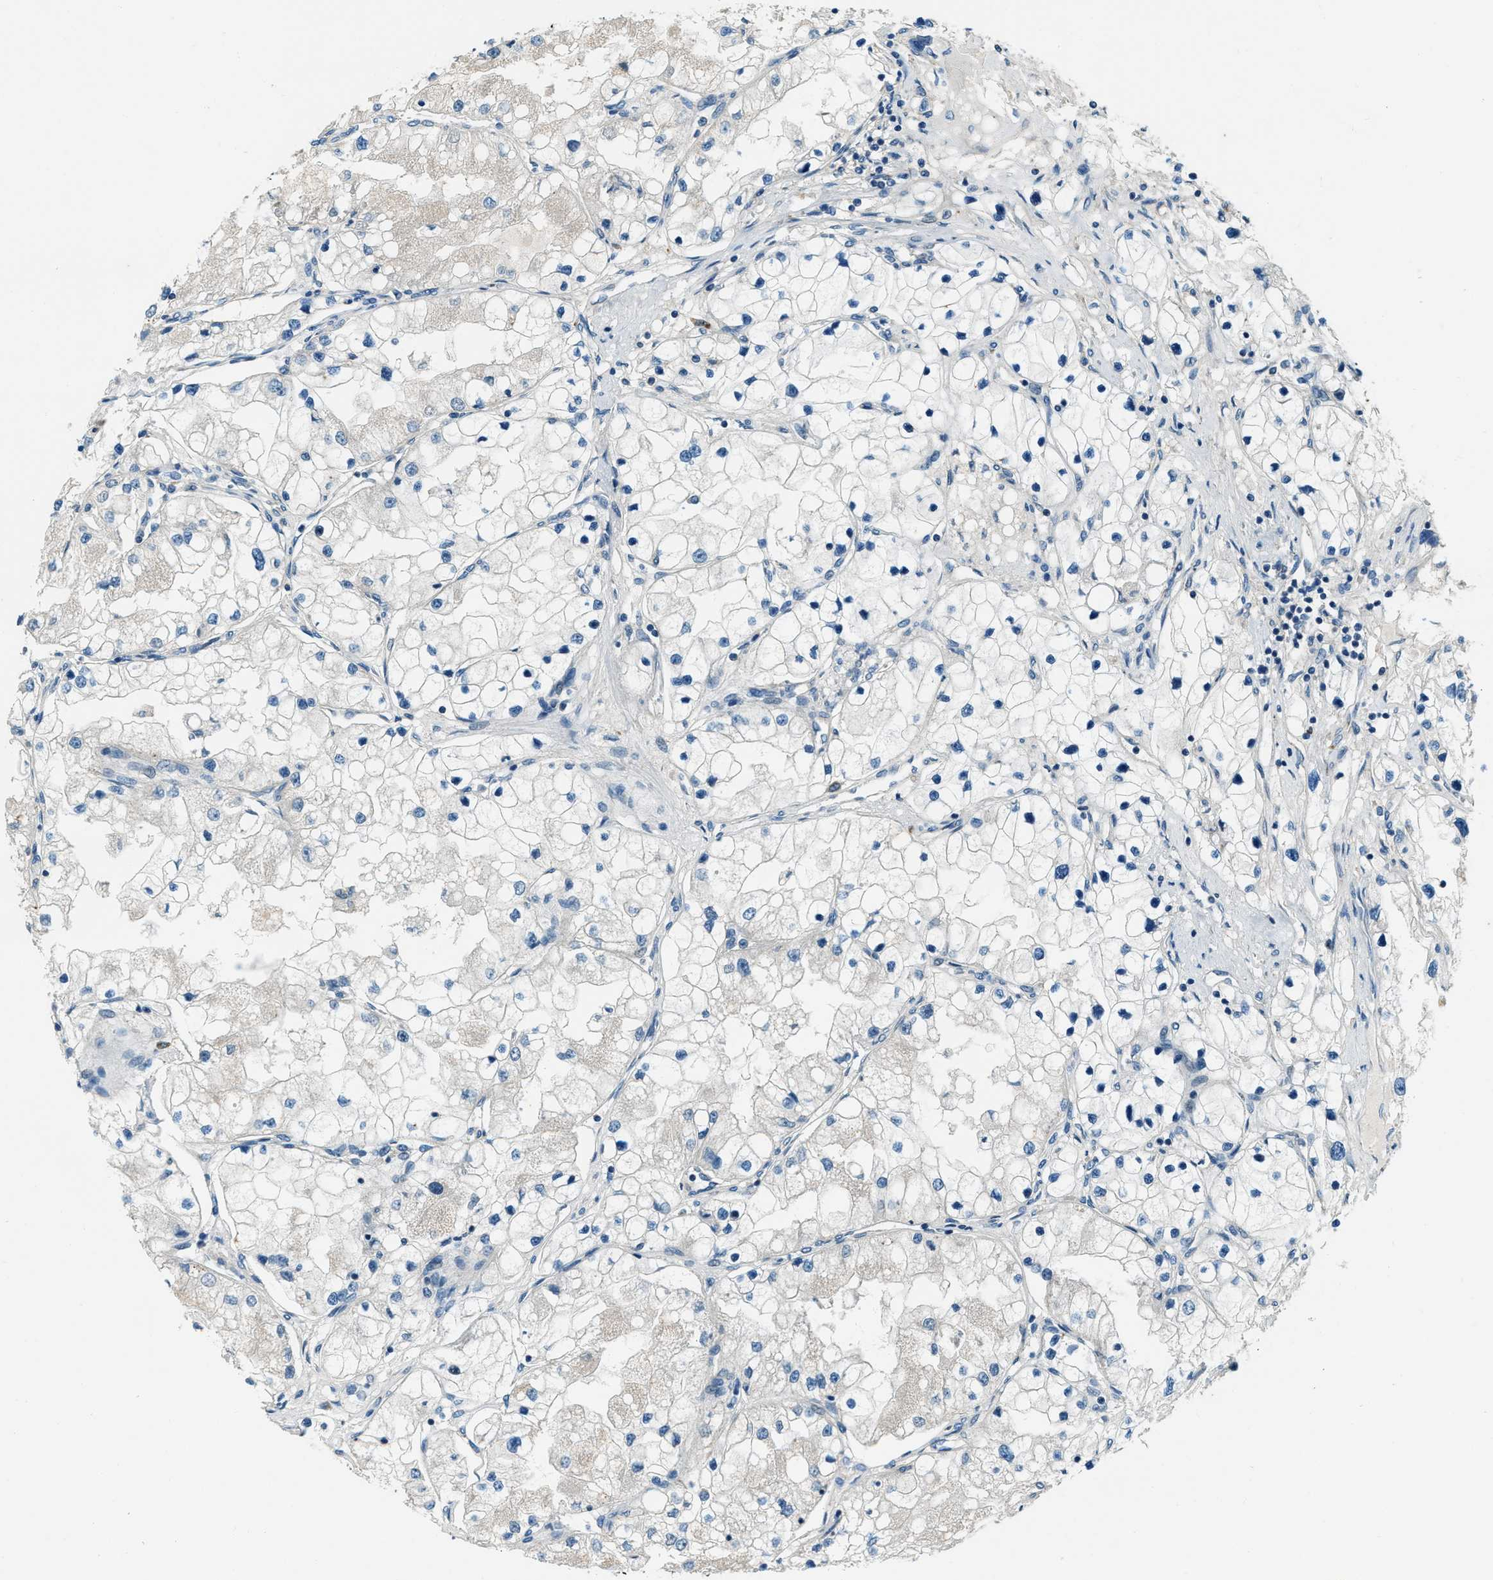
{"staining": {"intensity": "negative", "quantity": "none", "location": "none"}, "tissue": "renal cancer", "cell_type": "Tumor cells", "image_type": "cancer", "snomed": [{"axis": "morphology", "description": "Adenocarcinoma, NOS"}, {"axis": "topography", "description": "Kidney"}], "caption": "Image shows no protein staining in tumor cells of renal cancer (adenocarcinoma) tissue. The staining is performed using DAB (3,3'-diaminobenzidine) brown chromogen with nuclei counter-stained in using hematoxylin.", "gene": "SVIL", "patient": {"sex": "male", "age": 68}}